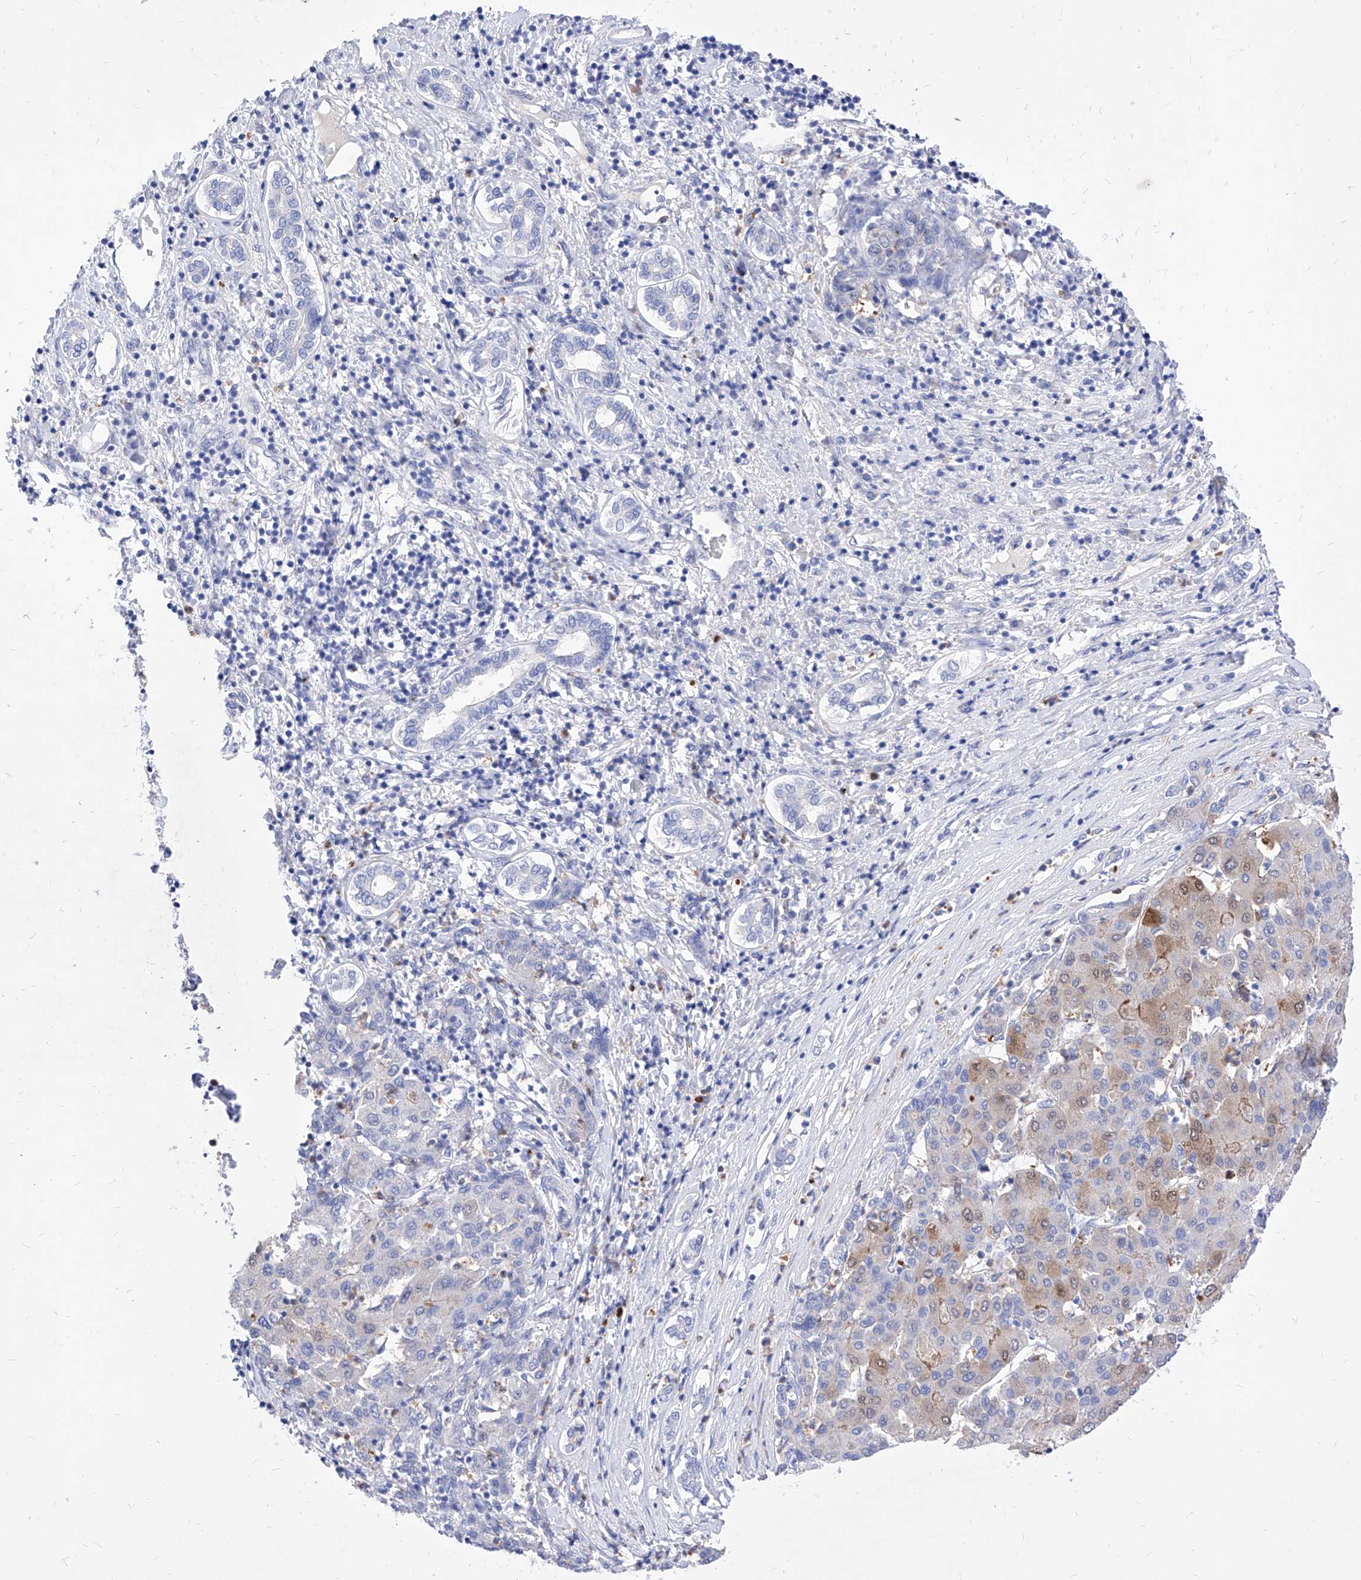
{"staining": {"intensity": "moderate", "quantity": "<25%", "location": "cytoplasmic/membranous"}, "tissue": "liver cancer", "cell_type": "Tumor cells", "image_type": "cancer", "snomed": [{"axis": "morphology", "description": "Carcinoma, Hepatocellular, NOS"}, {"axis": "topography", "description": "Liver"}], "caption": "Brown immunohistochemical staining in human liver hepatocellular carcinoma reveals moderate cytoplasmic/membranous positivity in approximately <25% of tumor cells.", "gene": "VAX1", "patient": {"sex": "male", "age": 65}}